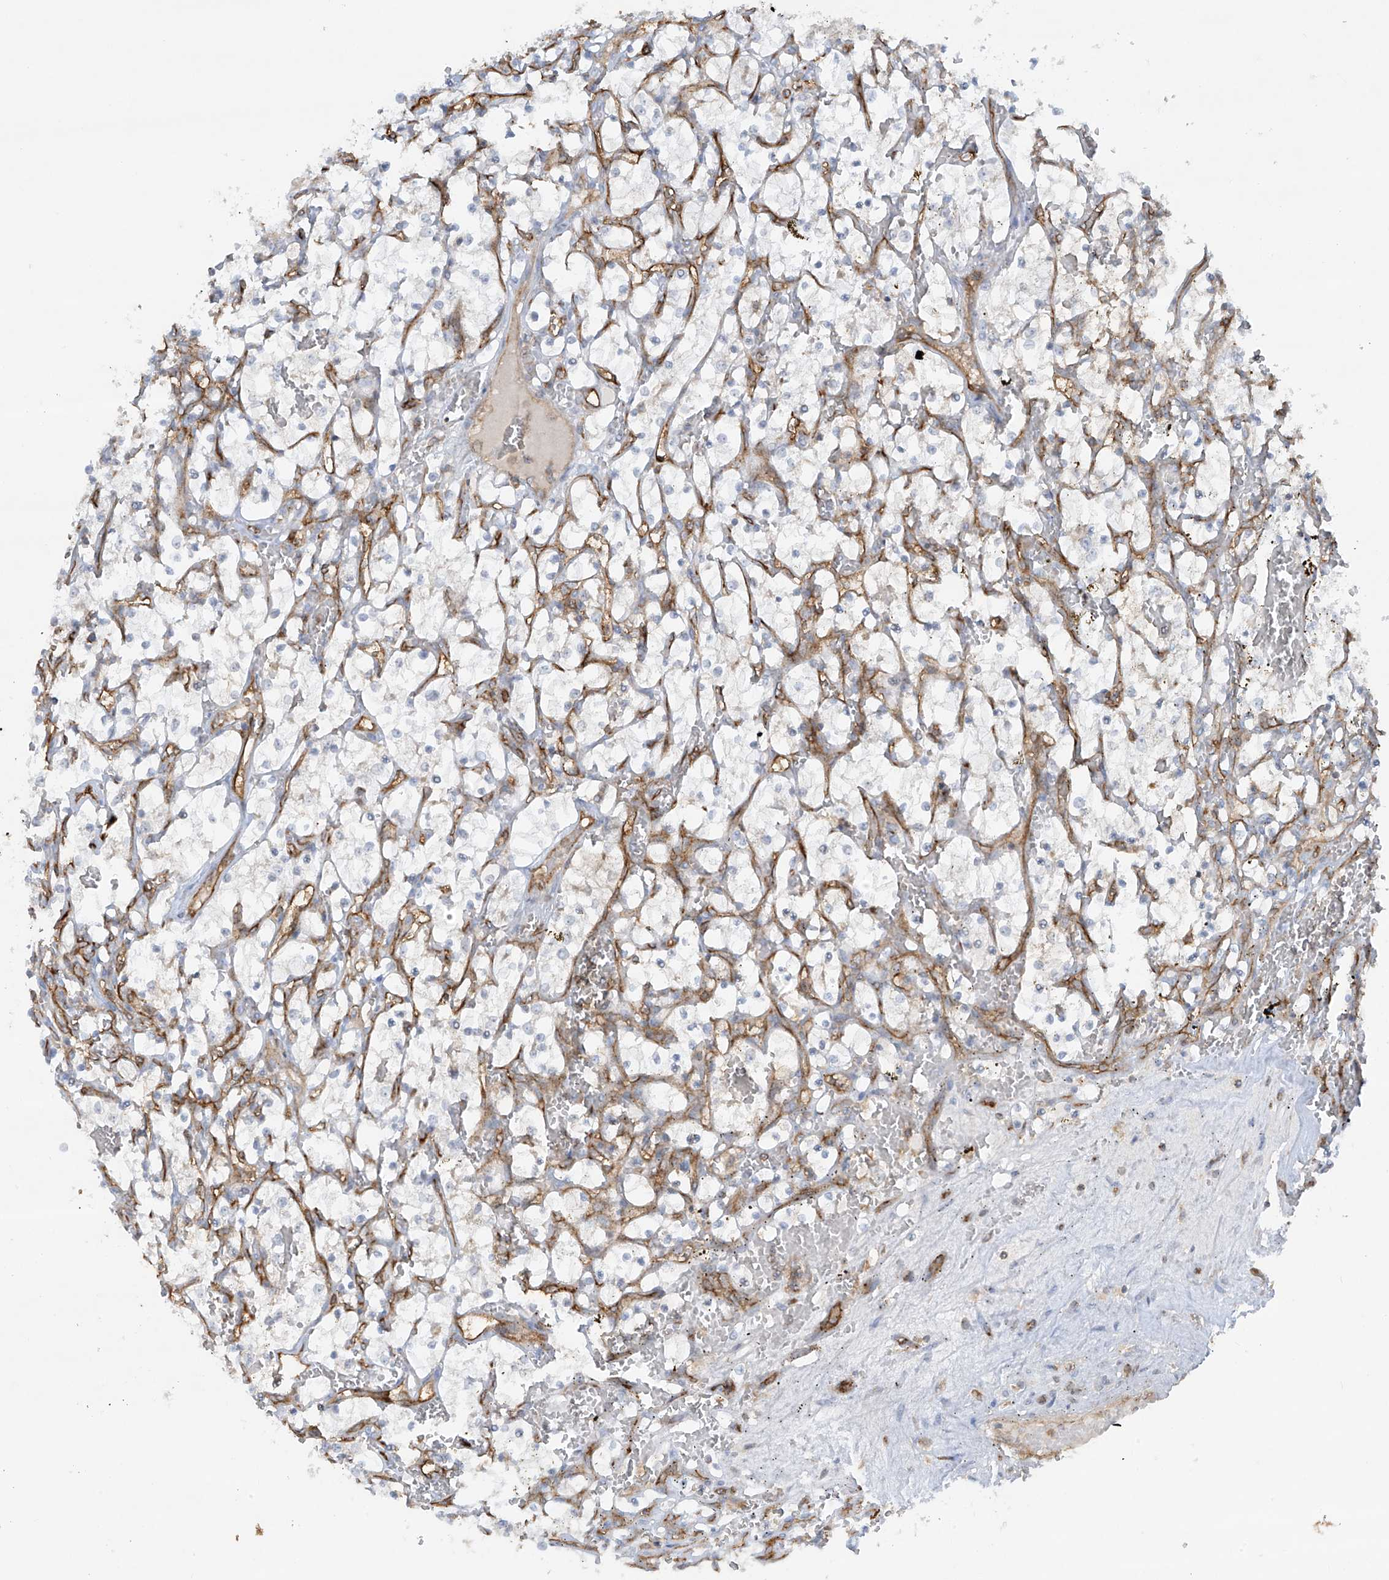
{"staining": {"intensity": "negative", "quantity": "none", "location": "none"}, "tissue": "renal cancer", "cell_type": "Tumor cells", "image_type": "cancer", "snomed": [{"axis": "morphology", "description": "Adenocarcinoma, NOS"}, {"axis": "topography", "description": "Kidney"}], "caption": "There is no significant expression in tumor cells of adenocarcinoma (renal).", "gene": "HLA-E", "patient": {"sex": "female", "age": 69}}